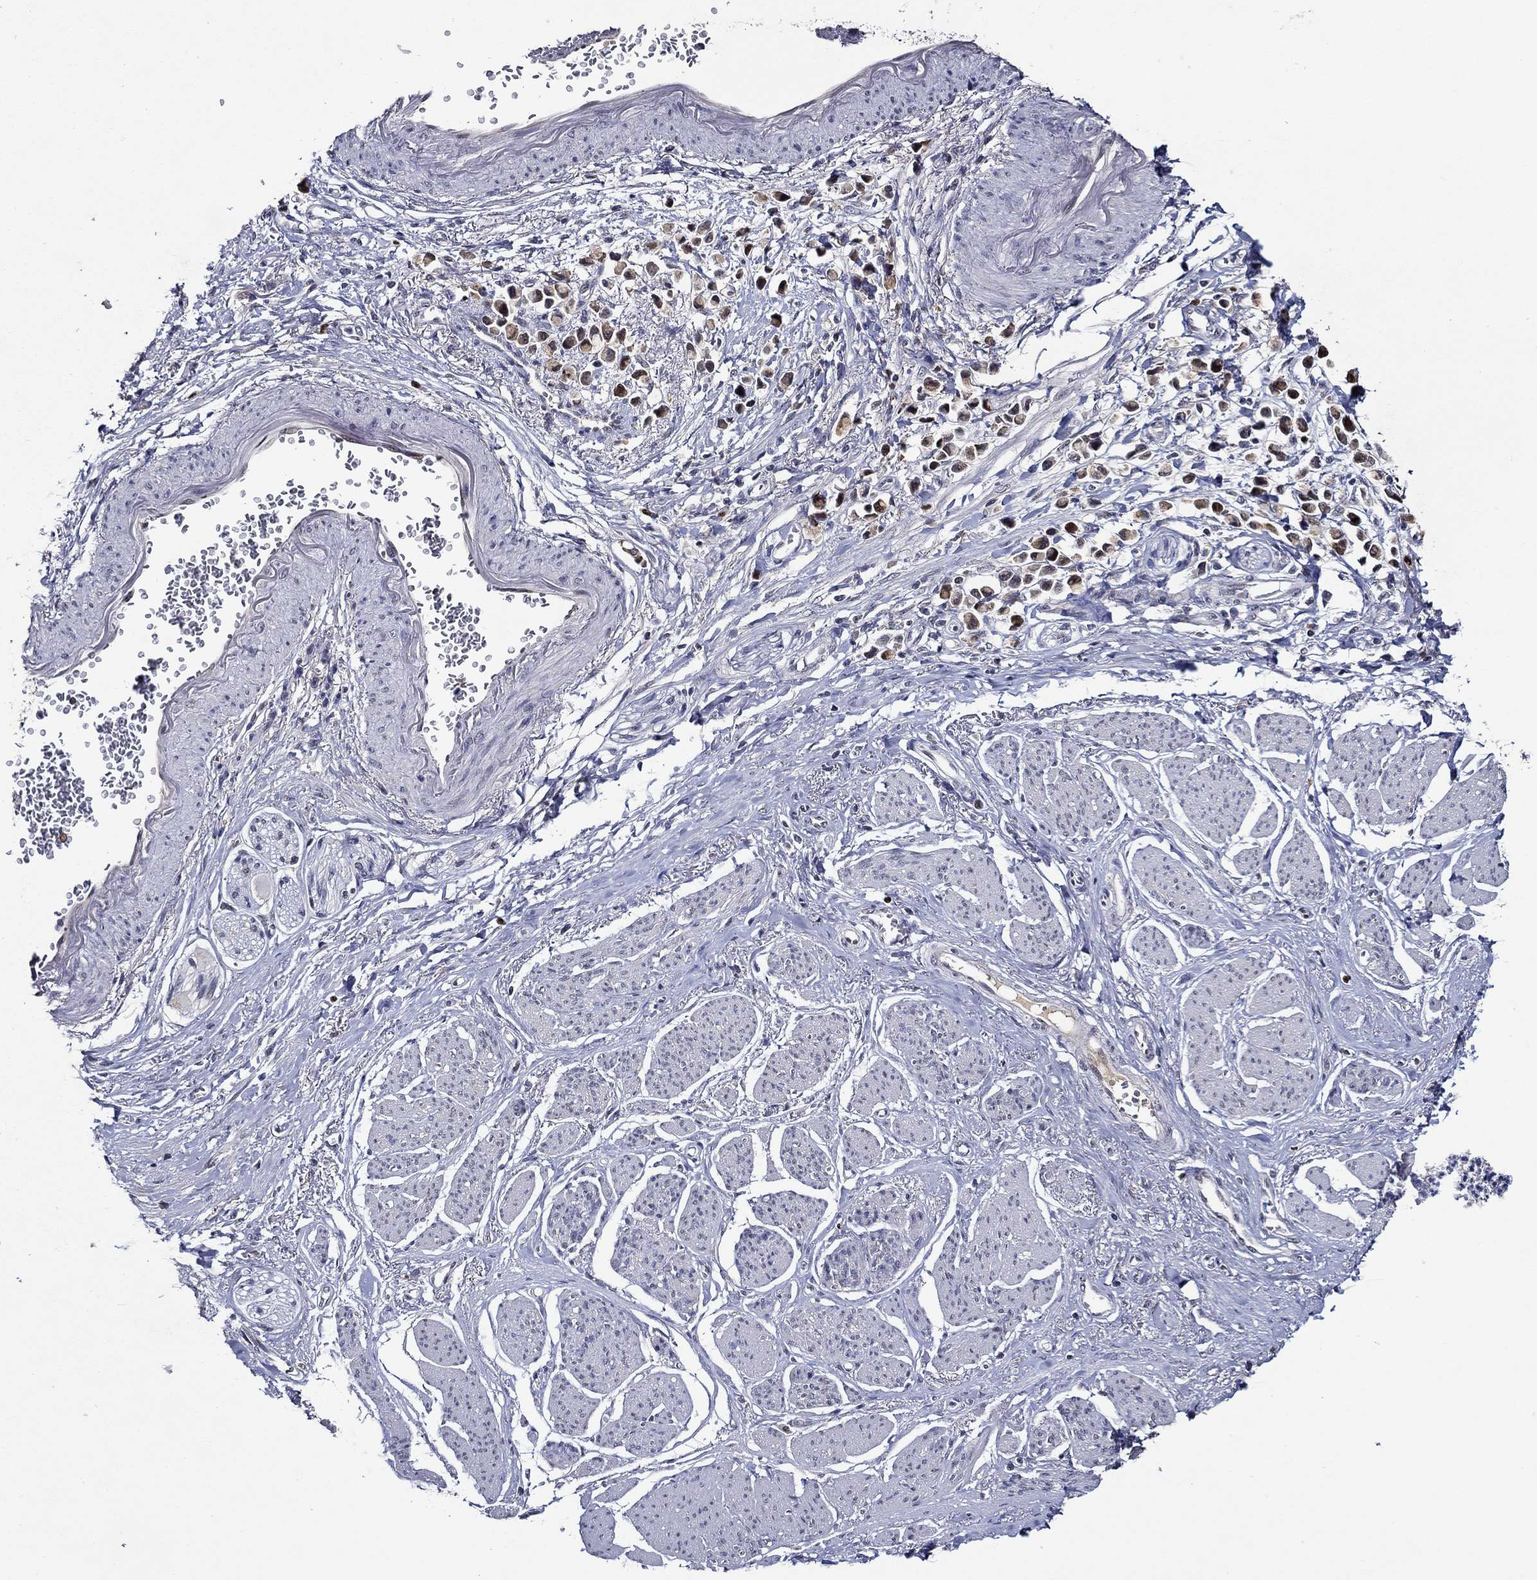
{"staining": {"intensity": "moderate", "quantity": "25%-75%", "location": "cytoplasmic/membranous,nuclear"}, "tissue": "stomach cancer", "cell_type": "Tumor cells", "image_type": "cancer", "snomed": [{"axis": "morphology", "description": "Adenocarcinoma, NOS"}, {"axis": "topography", "description": "Stomach"}], "caption": "Immunohistochemistry (IHC) of human stomach adenocarcinoma demonstrates medium levels of moderate cytoplasmic/membranous and nuclear expression in approximately 25%-75% of tumor cells.", "gene": "GATA2", "patient": {"sex": "female", "age": 81}}